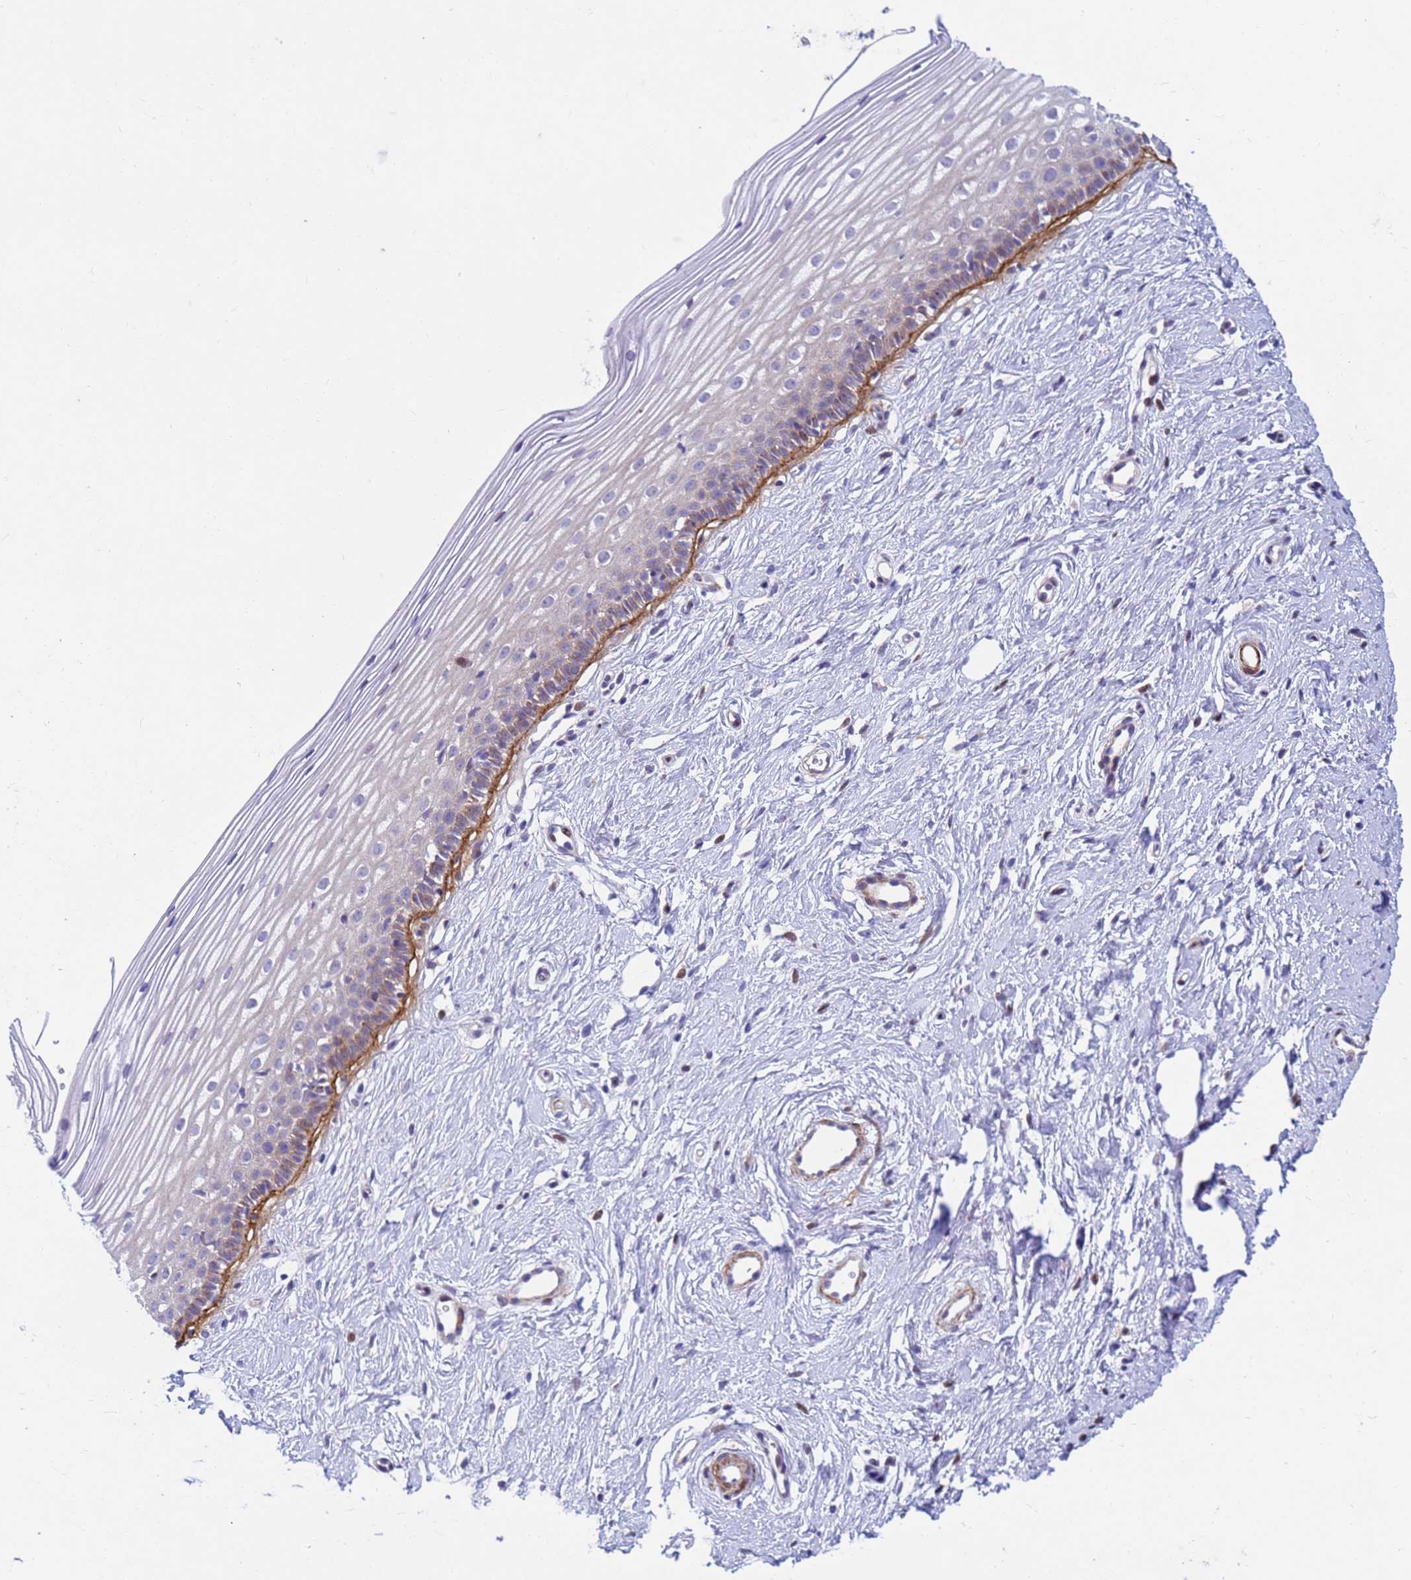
{"staining": {"intensity": "negative", "quantity": "none", "location": "none"}, "tissue": "cervix", "cell_type": "Glandular cells", "image_type": "normal", "snomed": [{"axis": "morphology", "description": "Normal tissue, NOS"}, {"axis": "topography", "description": "Cervix"}], "caption": "High power microscopy image of an immunohistochemistry image of benign cervix, revealing no significant positivity in glandular cells. (DAB (3,3'-diaminobenzidine) immunohistochemistry (IHC) with hematoxylin counter stain).", "gene": "P2RX7", "patient": {"sex": "female", "age": 40}}